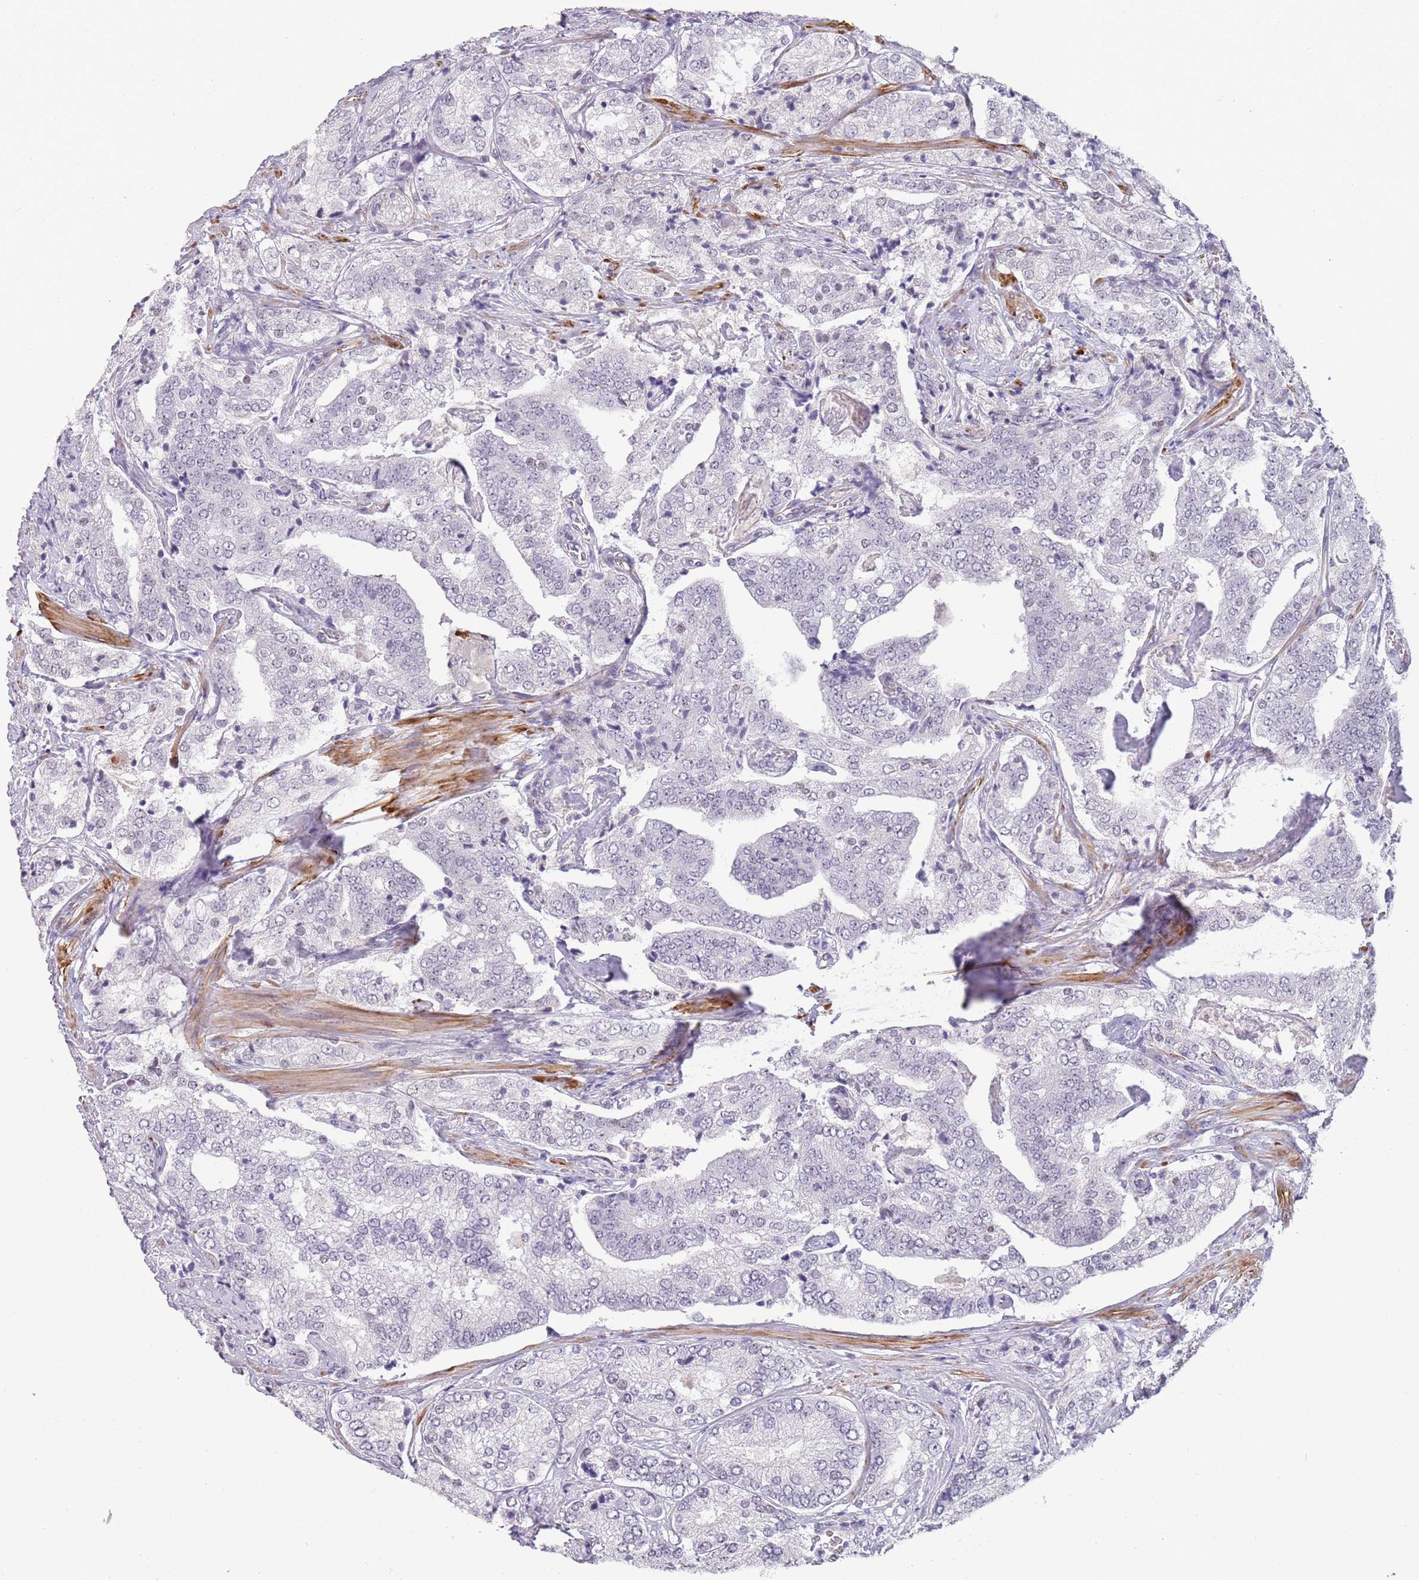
{"staining": {"intensity": "negative", "quantity": "none", "location": "none"}, "tissue": "prostate cancer", "cell_type": "Tumor cells", "image_type": "cancer", "snomed": [{"axis": "morphology", "description": "Adenocarcinoma, High grade"}, {"axis": "topography", "description": "Prostate"}], "caption": "A high-resolution histopathology image shows immunohistochemistry staining of prostate cancer, which demonstrates no significant positivity in tumor cells.", "gene": "NBPF3", "patient": {"sex": "male", "age": 63}}